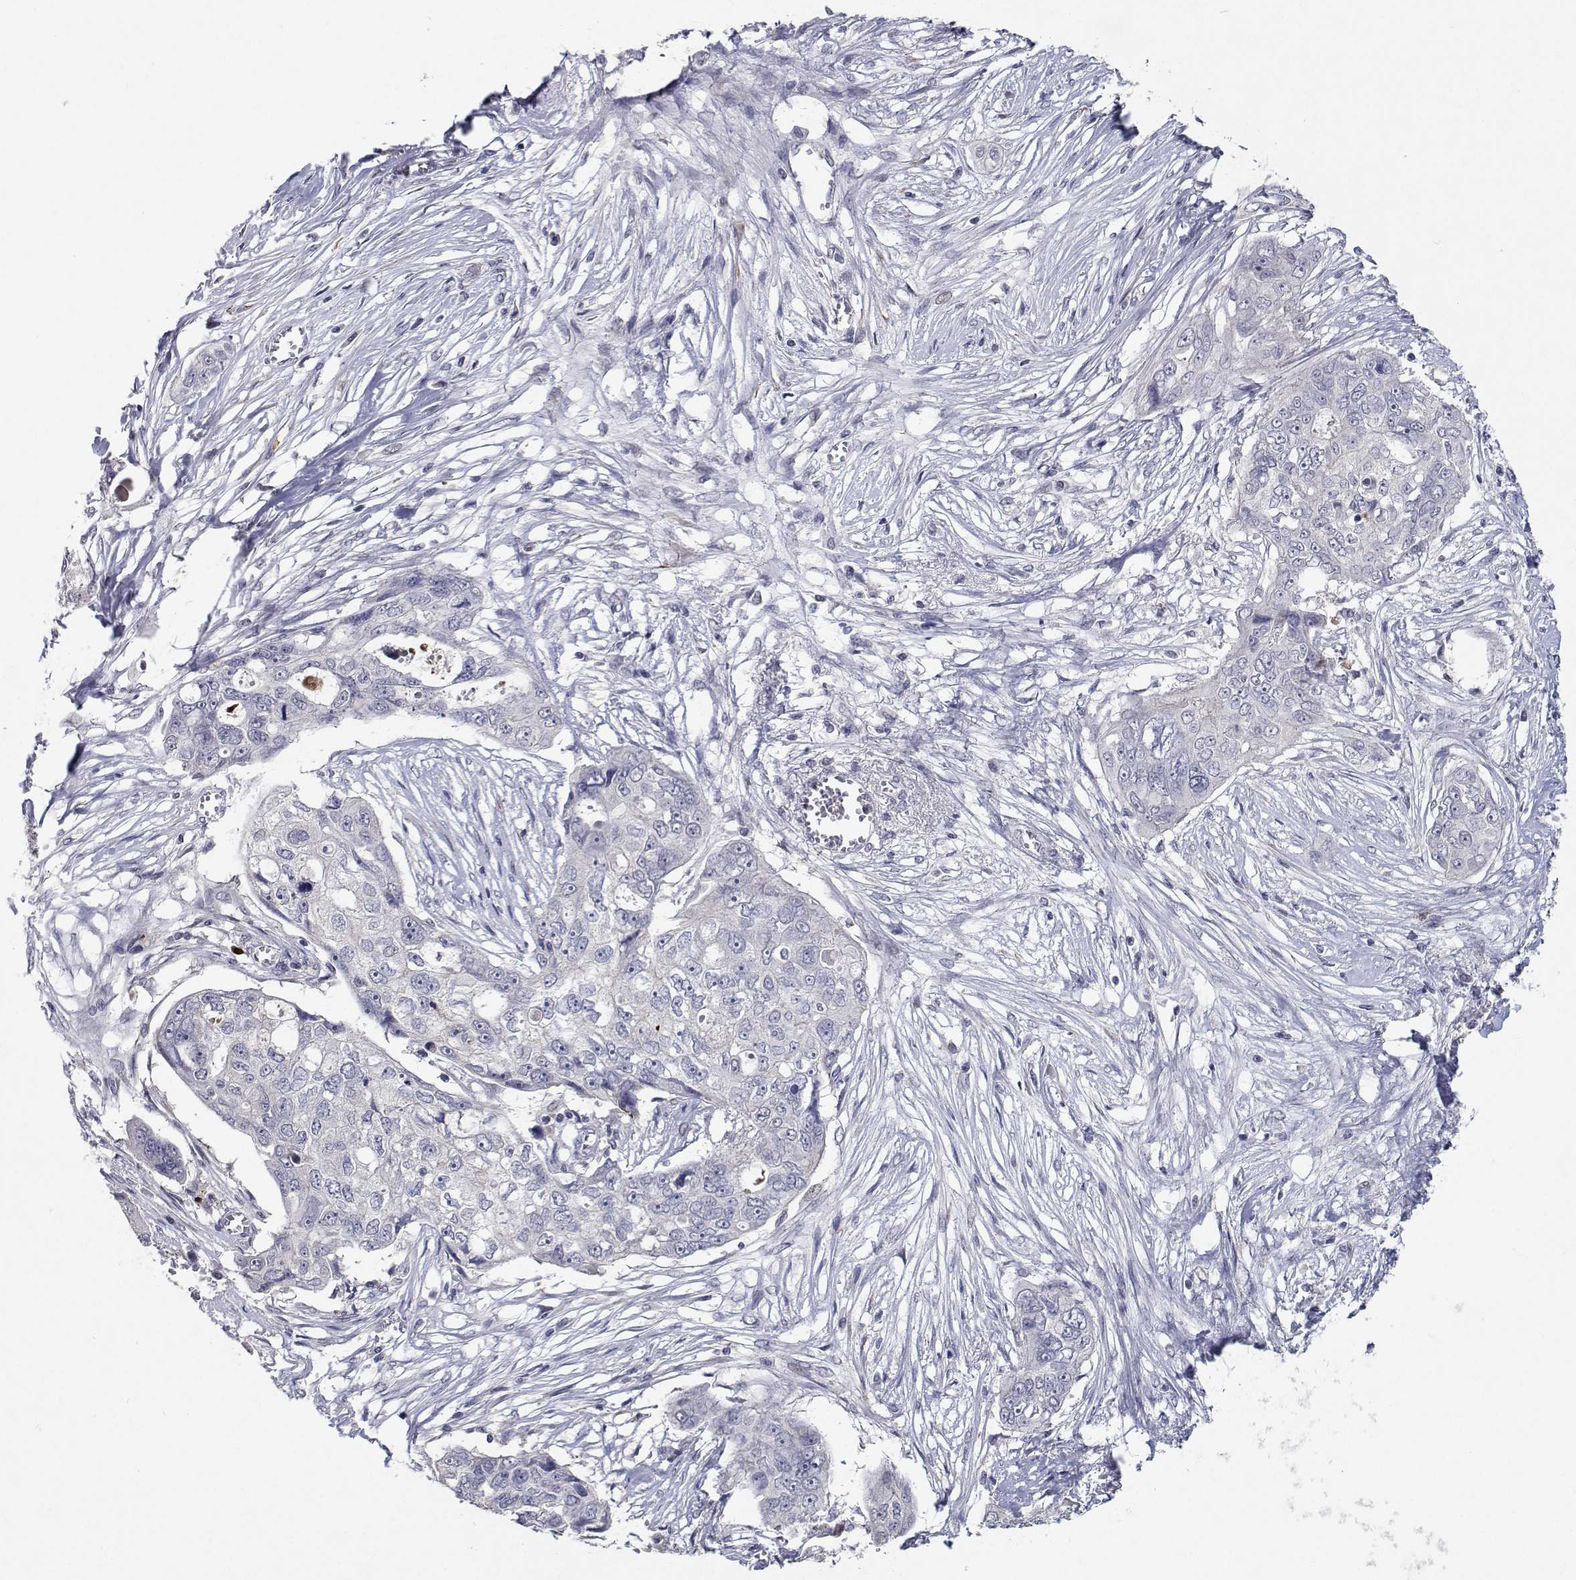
{"staining": {"intensity": "negative", "quantity": "none", "location": "none"}, "tissue": "ovarian cancer", "cell_type": "Tumor cells", "image_type": "cancer", "snomed": [{"axis": "morphology", "description": "Carcinoma, endometroid"}, {"axis": "topography", "description": "Ovary"}], "caption": "DAB immunohistochemical staining of human ovarian endometroid carcinoma exhibits no significant staining in tumor cells. (DAB immunohistochemistry (IHC) with hematoxylin counter stain).", "gene": "RBPJL", "patient": {"sex": "female", "age": 70}}